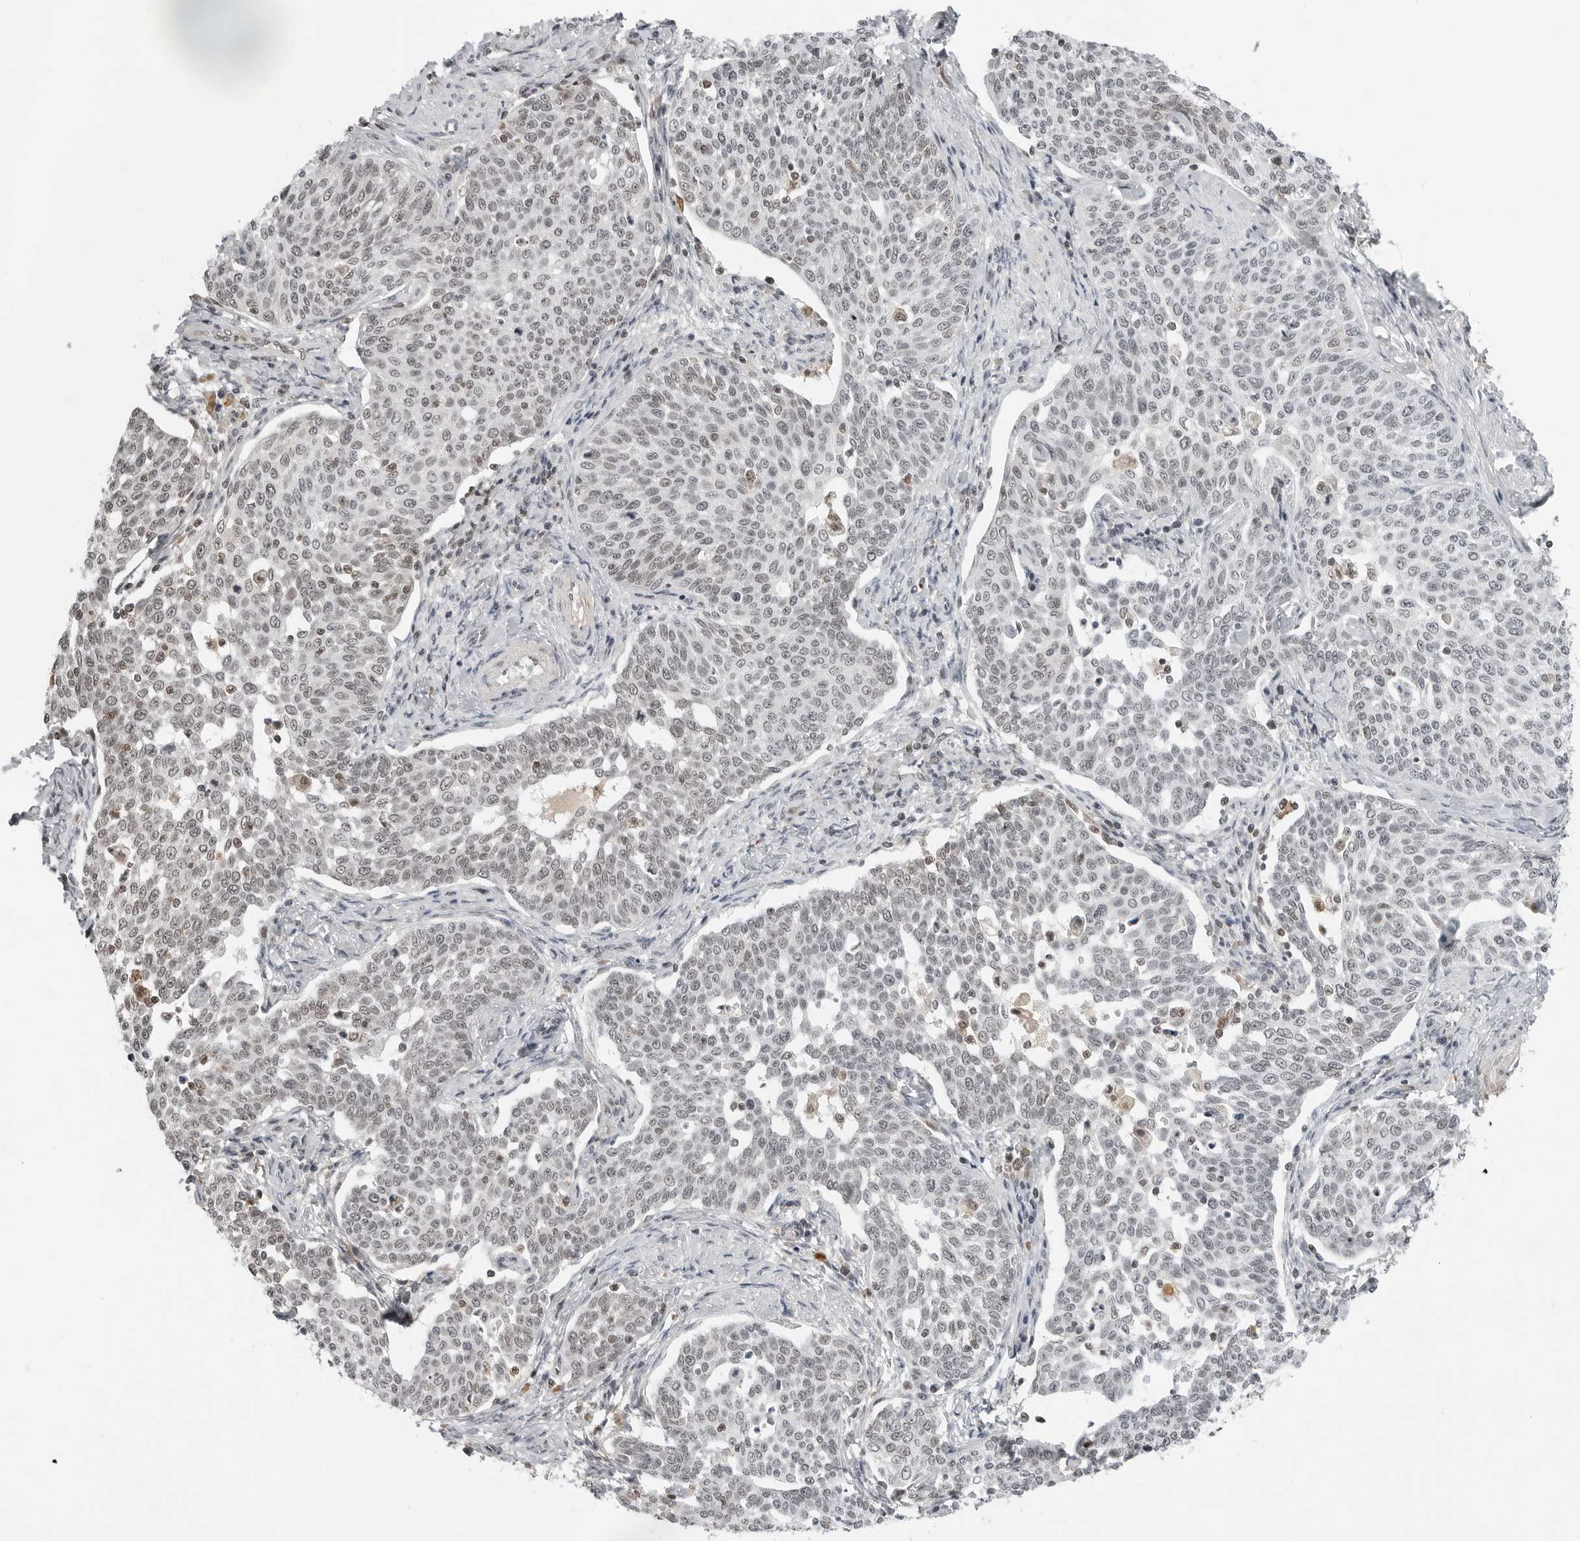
{"staining": {"intensity": "weak", "quantity": ">75%", "location": "nuclear"}, "tissue": "cervical cancer", "cell_type": "Tumor cells", "image_type": "cancer", "snomed": [{"axis": "morphology", "description": "Squamous cell carcinoma, NOS"}, {"axis": "topography", "description": "Cervix"}], "caption": "Weak nuclear protein positivity is identified in about >75% of tumor cells in squamous cell carcinoma (cervical).", "gene": "C8orf33", "patient": {"sex": "female", "age": 34}}